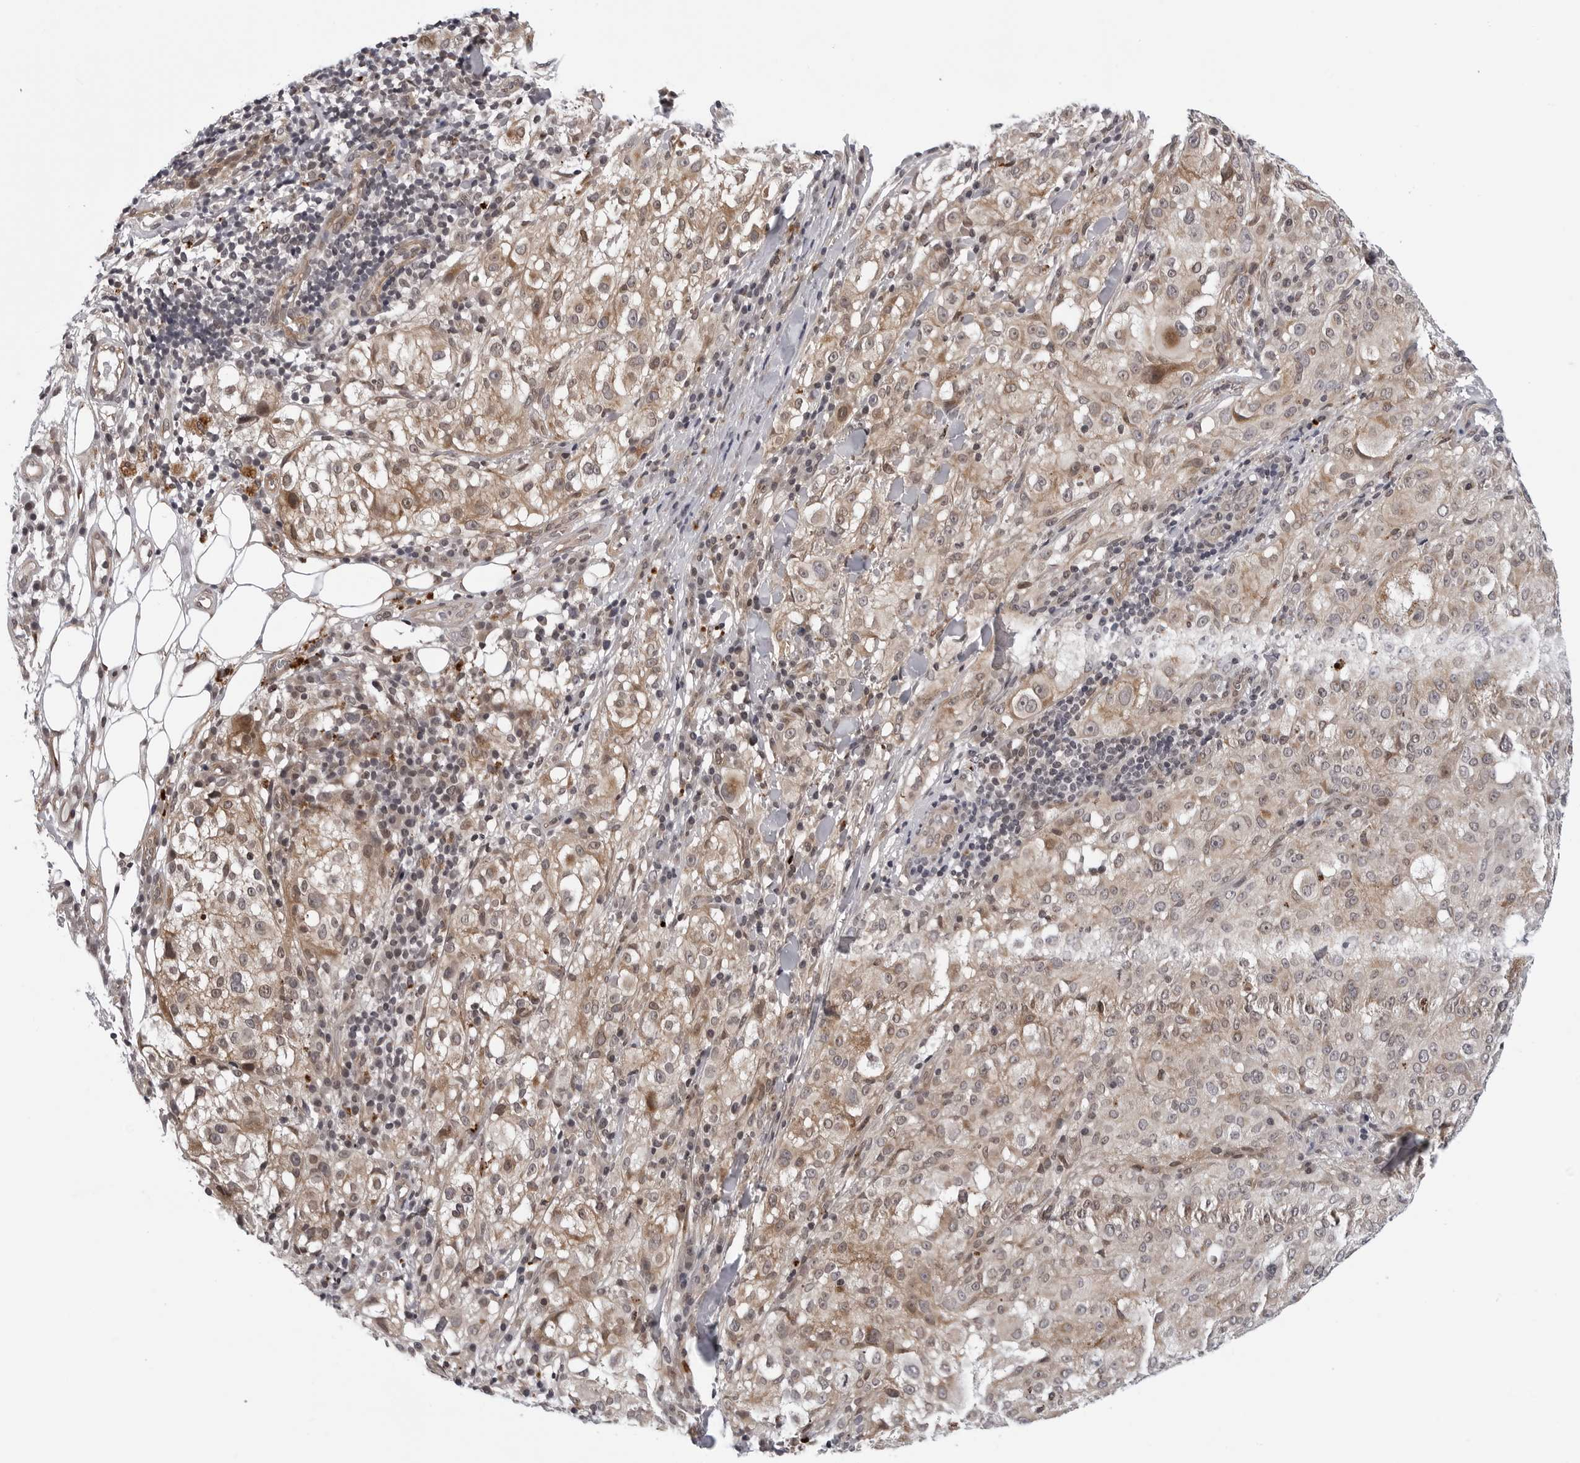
{"staining": {"intensity": "weak", "quantity": "25%-75%", "location": "cytoplasmic/membranous"}, "tissue": "melanoma", "cell_type": "Tumor cells", "image_type": "cancer", "snomed": [{"axis": "morphology", "description": "Necrosis, NOS"}, {"axis": "morphology", "description": "Malignant melanoma, NOS"}, {"axis": "topography", "description": "Skin"}], "caption": "Malignant melanoma stained with immunohistochemistry (IHC) shows weak cytoplasmic/membranous expression in about 25%-75% of tumor cells.", "gene": "KIAA1614", "patient": {"sex": "female", "age": 87}}